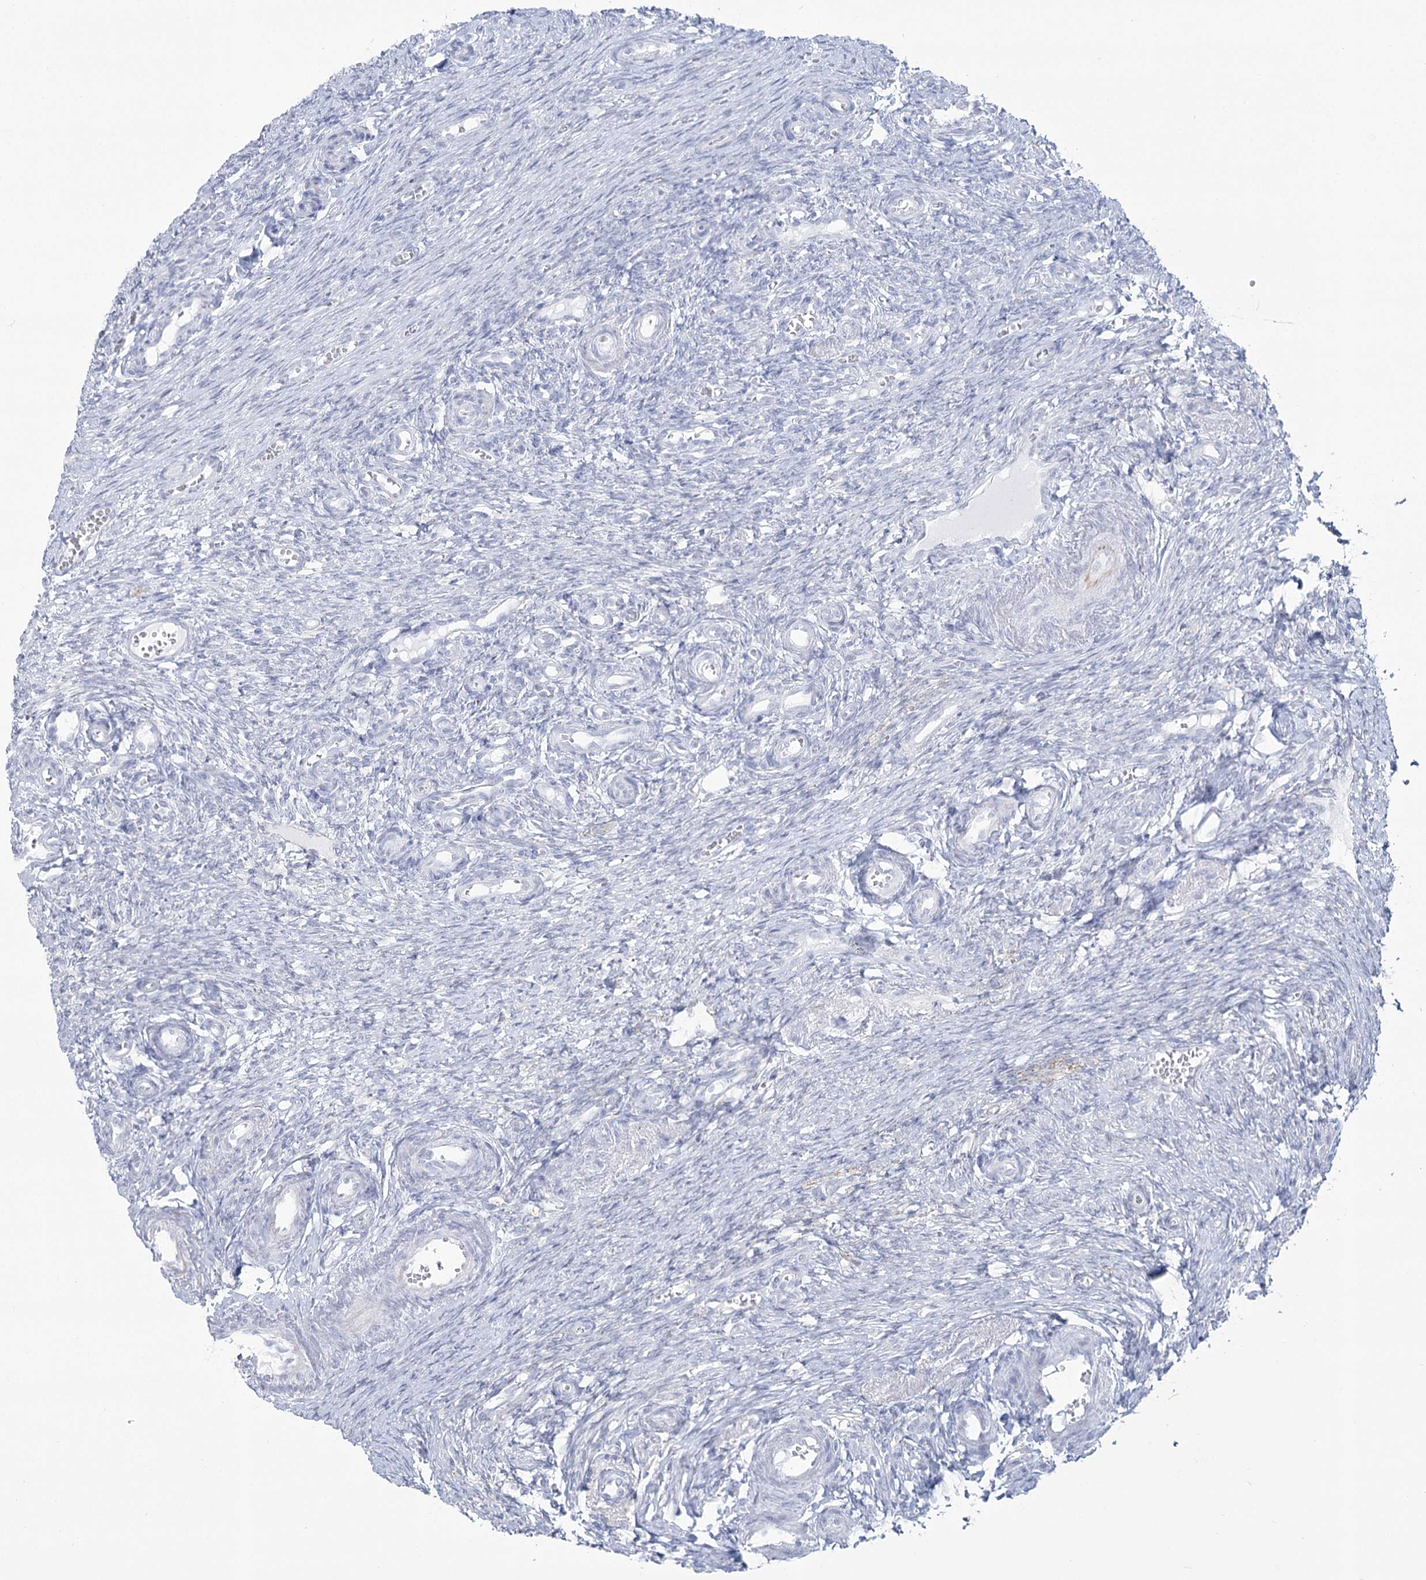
{"staining": {"intensity": "negative", "quantity": "none", "location": "none"}, "tissue": "ovary", "cell_type": "Ovarian stroma cells", "image_type": "normal", "snomed": [{"axis": "morphology", "description": "Adenocarcinoma, NOS"}, {"axis": "topography", "description": "Endometrium"}], "caption": "This histopathology image is of unremarkable ovary stained with immunohistochemistry to label a protein in brown with the nuclei are counter-stained blue. There is no positivity in ovarian stroma cells. Brightfield microscopy of IHC stained with DAB (3,3'-diaminobenzidine) (brown) and hematoxylin (blue), captured at high magnification.", "gene": "ZNF843", "patient": {"sex": "female", "age": 32}}